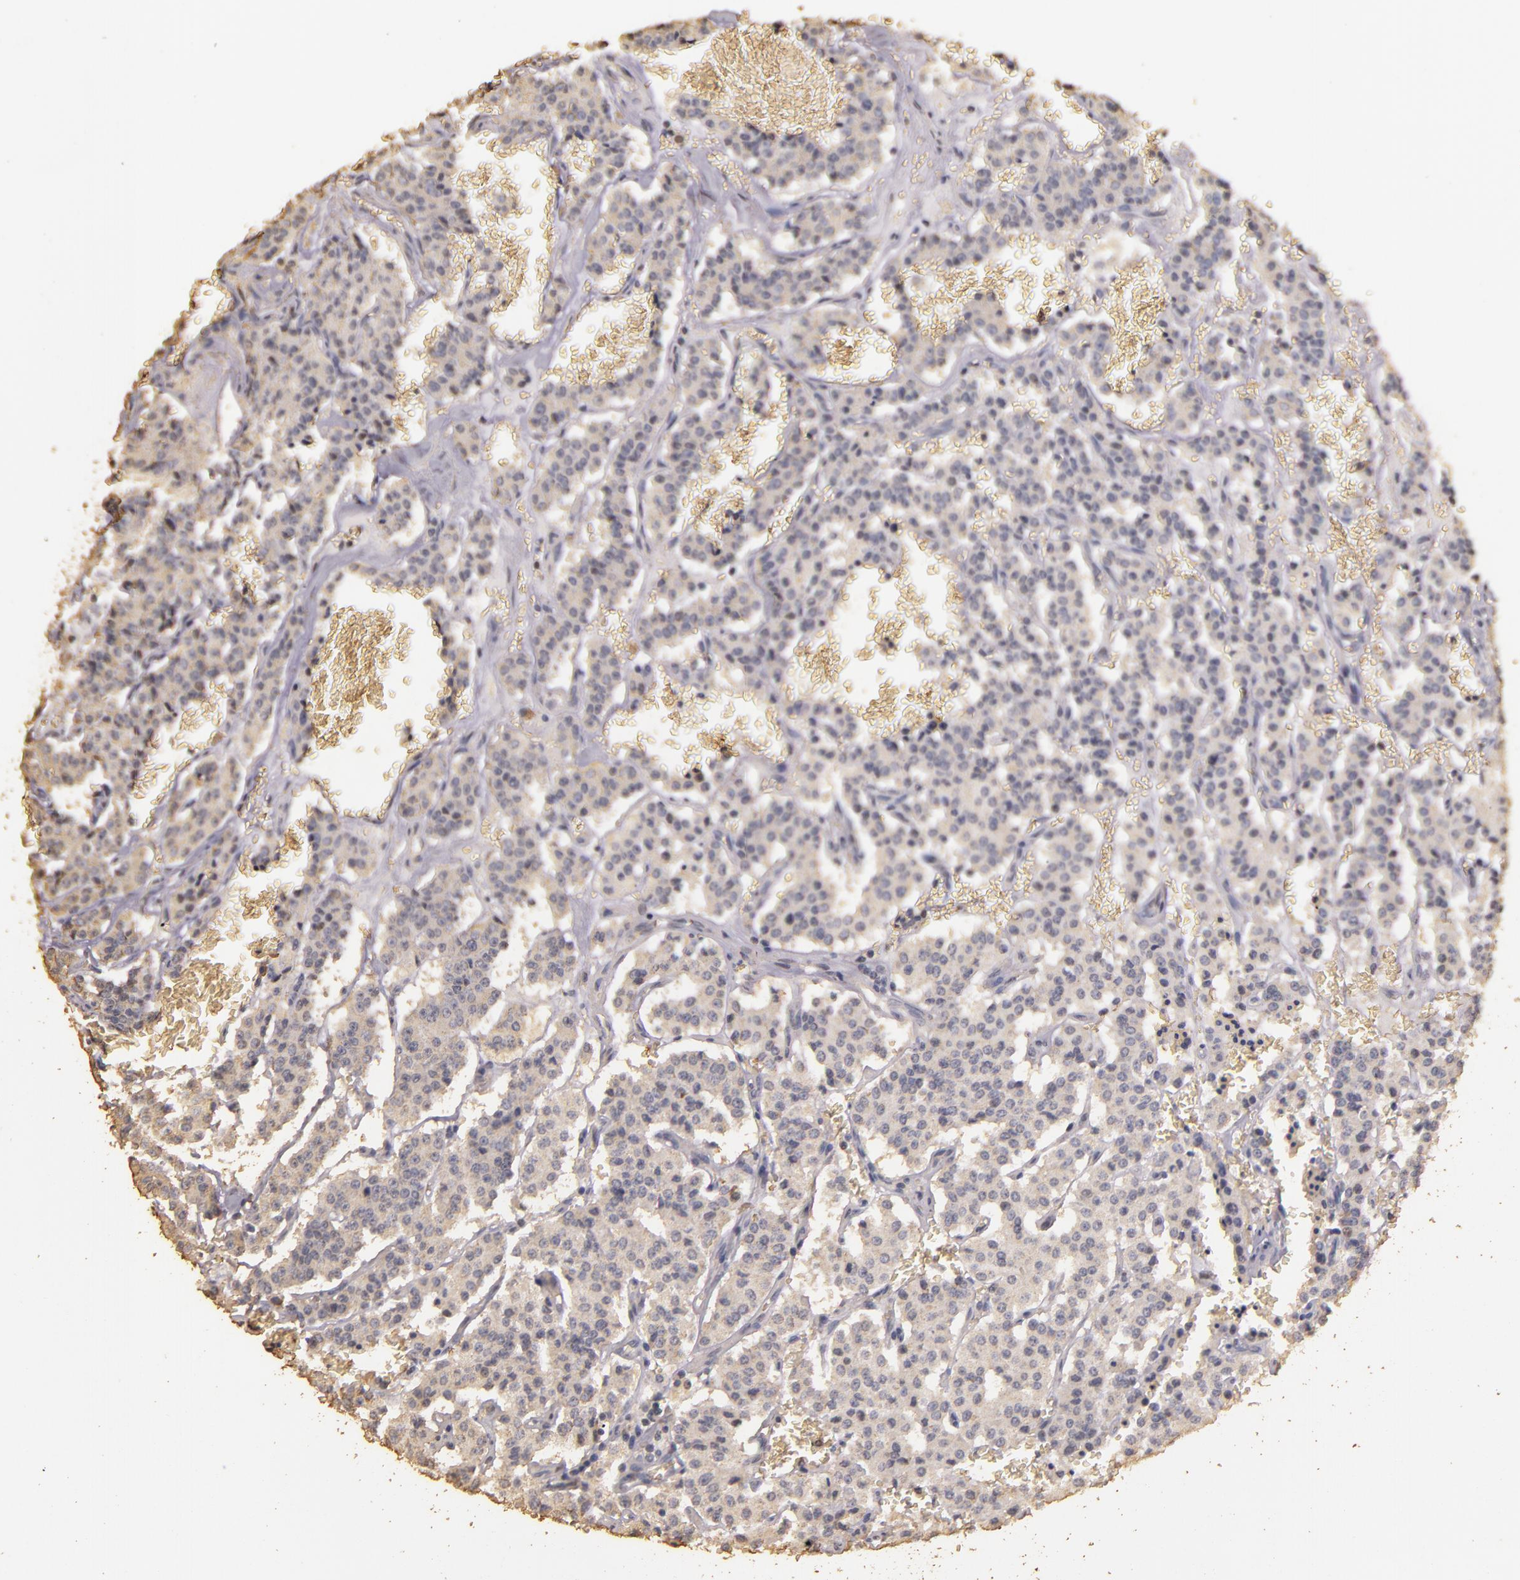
{"staining": {"intensity": "weak", "quantity": "25%-75%", "location": "cytoplasmic/membranous"}, "tissue": "carcinoid", "cell_type": "Tumor cells", "image_type": "cancer", "snomed": [{"axis": "morphology", "description": "Carcinoid, malignant, NOS"}, {"axis": "topography", "description": "Bronchus"}], "caption": "High-magnification brightfield microscopy of malignant carcinoid stained with DAB (brown) and counterstained with hematoxylin (blue). tumor cells exhibit weak cytoplasmic/membranous positivity is identified in about25%-75% of cells.", "gene": "BCL2L13", "patient": {"sex": "male", "age": 55}}